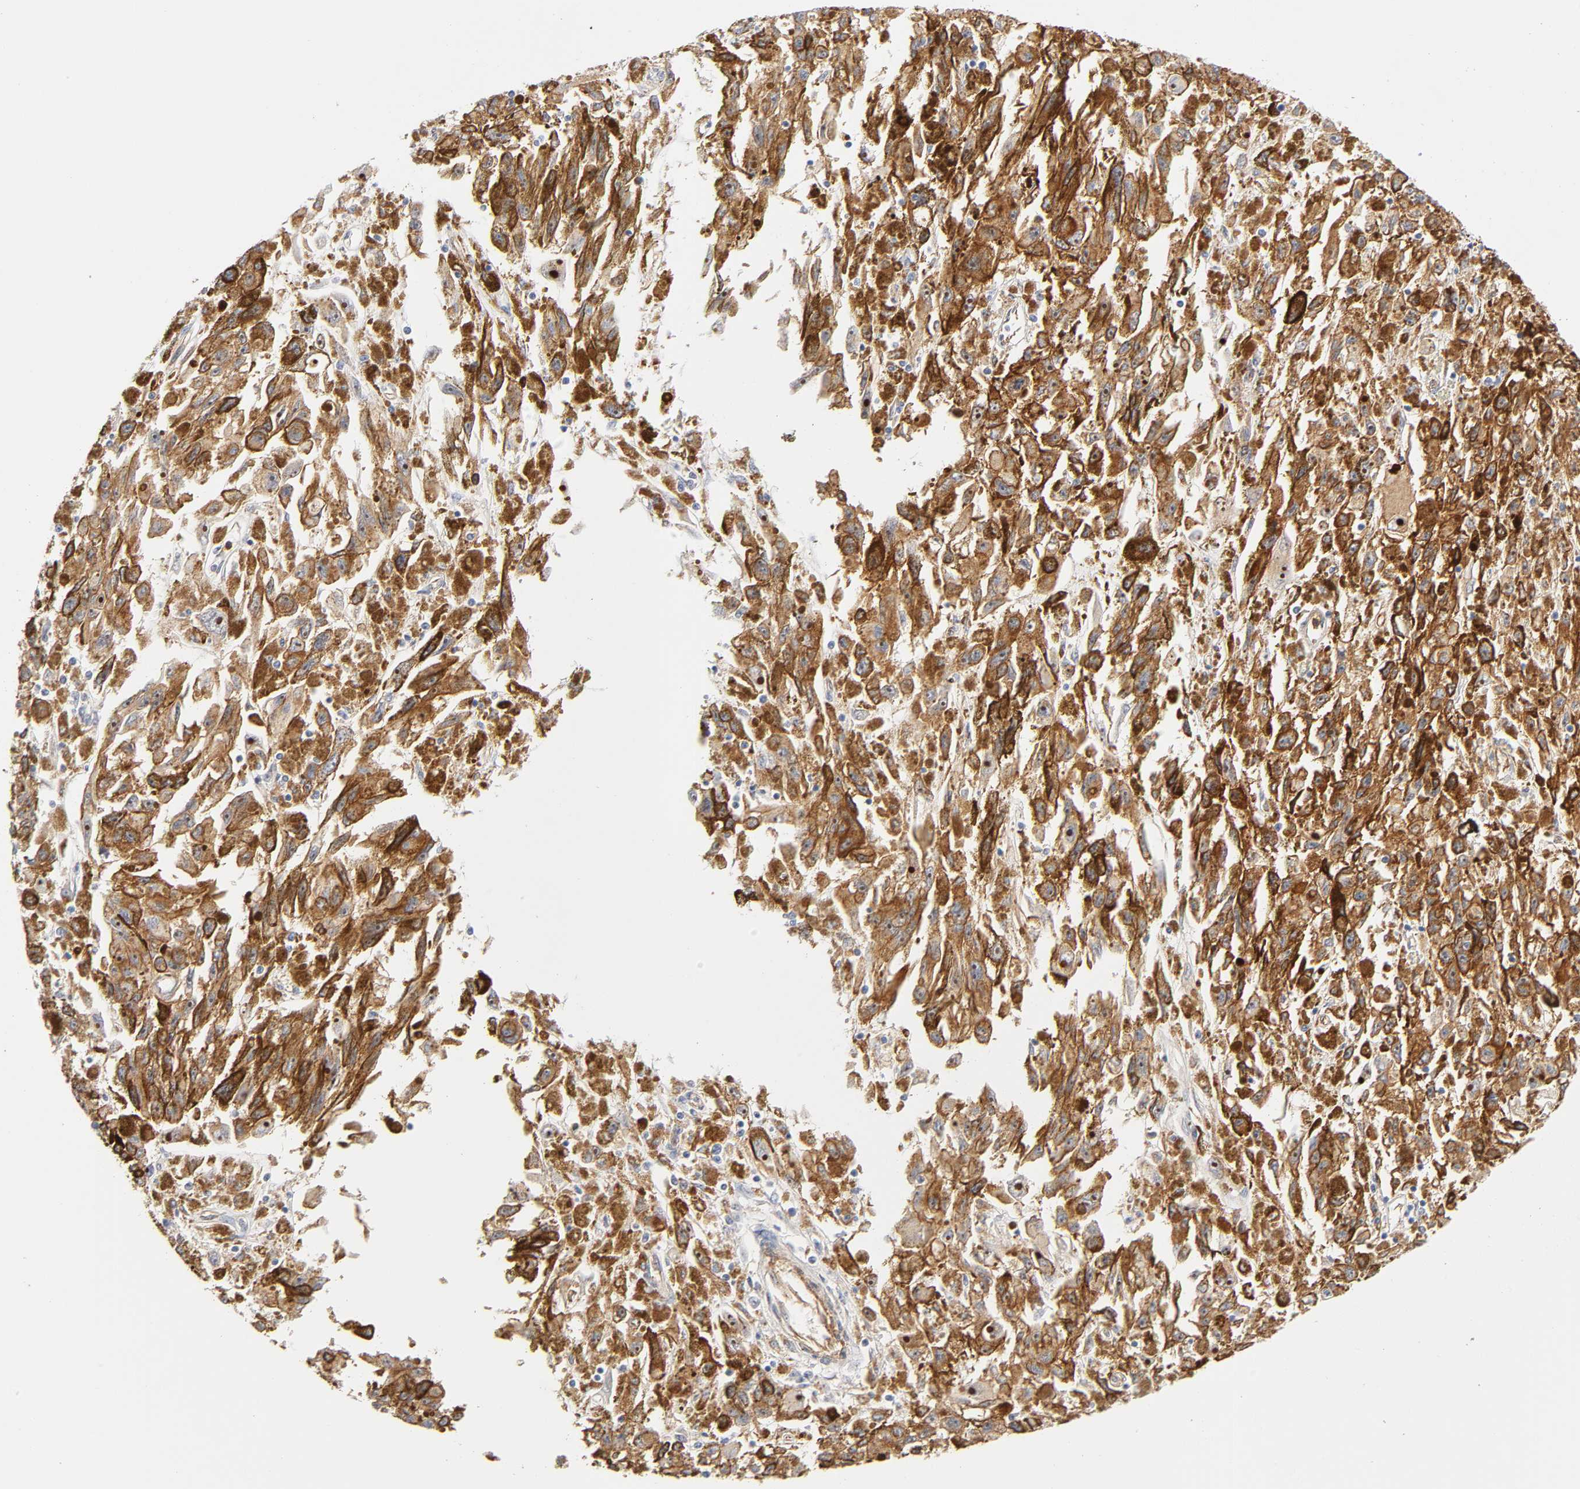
{"staining": {"intensity": "strong", "quantity": ">75%", "location": "cytoplasmic/membranous,nuclear"}, "tissue": "melanoma", "cell_type": "Tumor cells", "image_type": "cancer", "snomed": [{"axis": "morphology", "description": "Malignant melanoma, NOS"}, {"axis": "topography", "description": "Skin"}], "caption": "A brown stain labels strong cytoplasmic/membranous and nuclear positivity of a protein in human melanoma tumor cells.", "gene": "PLD1", "patient": {"sex": "female", "age": 104}}